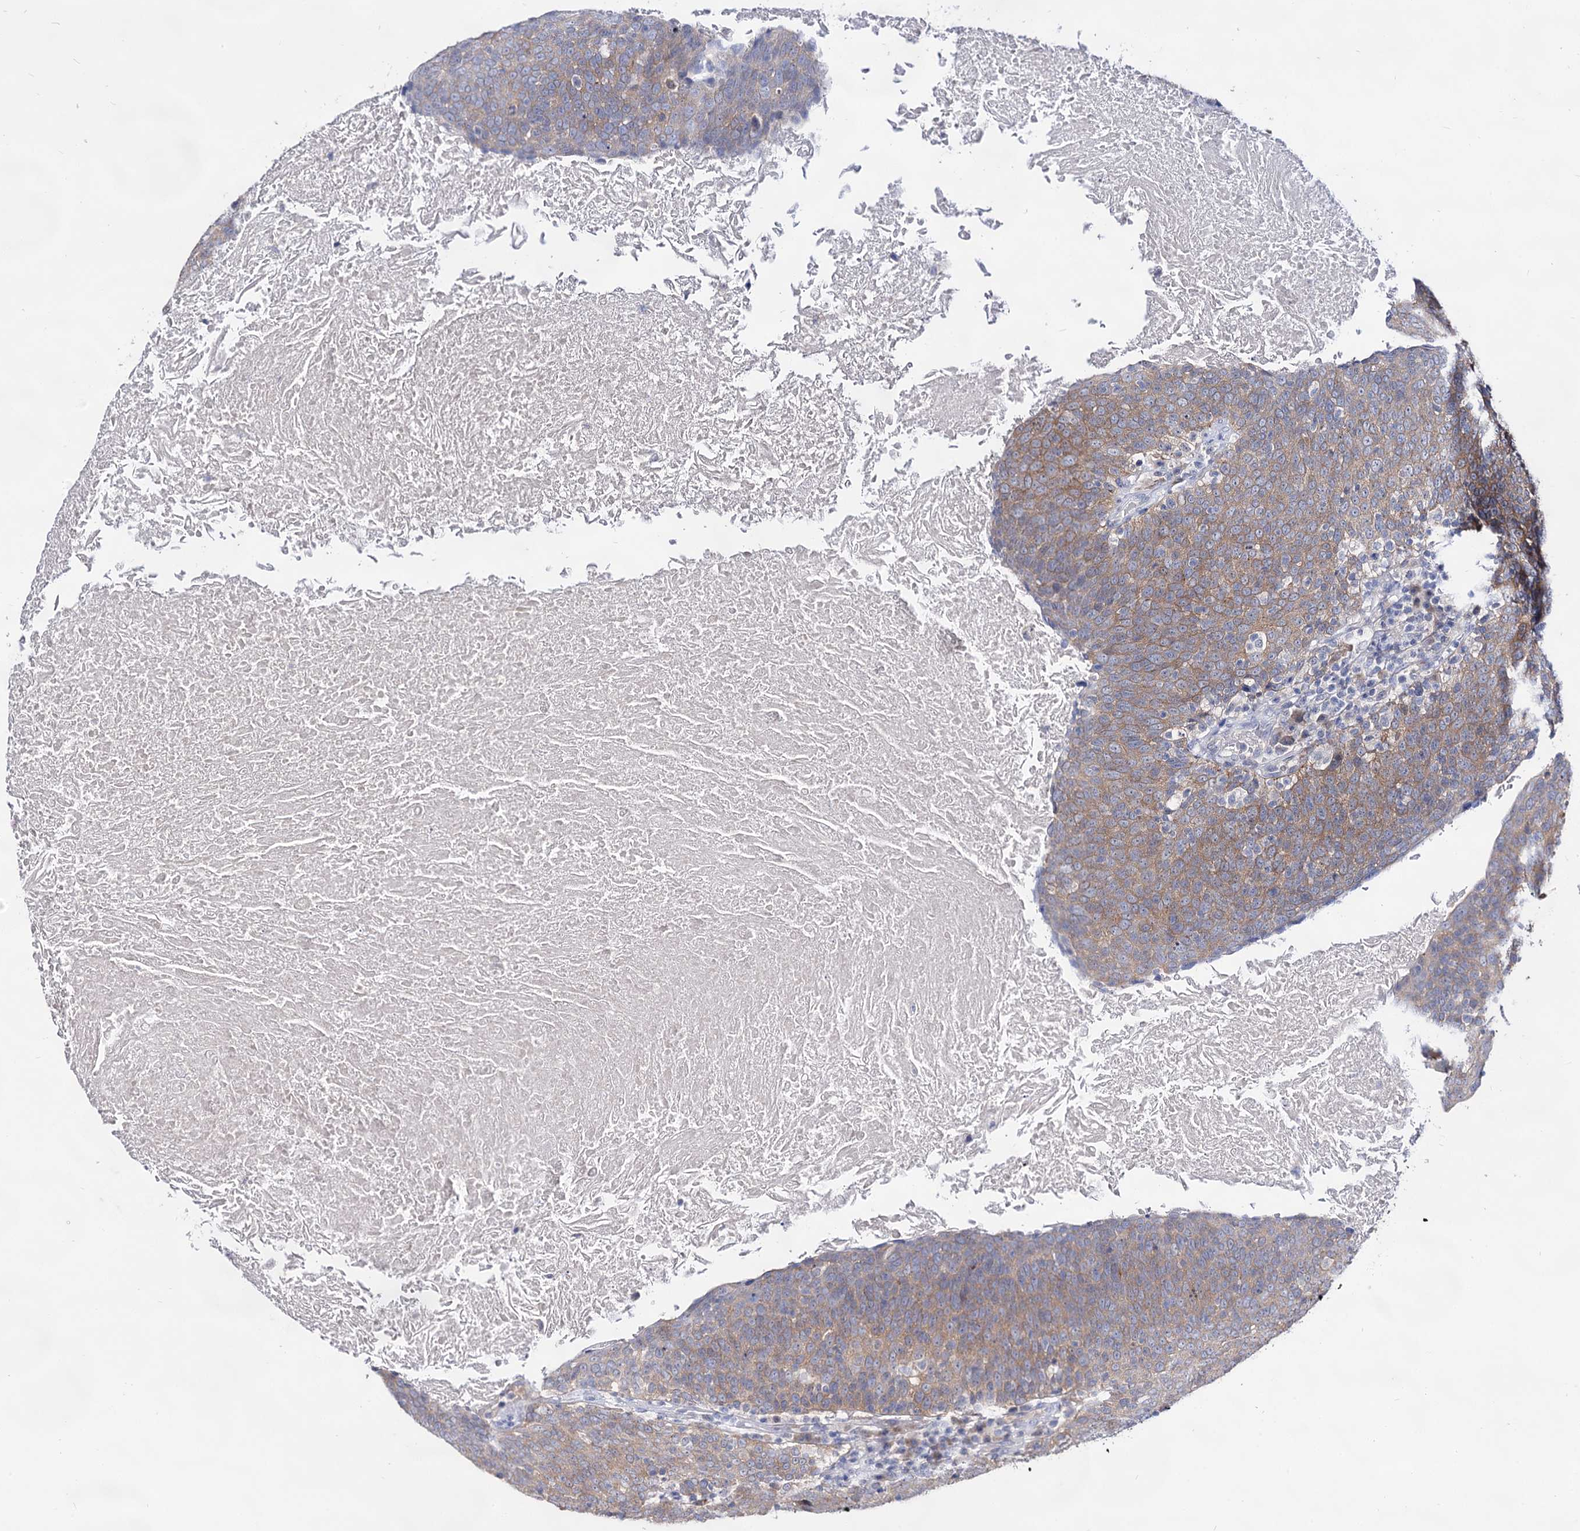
{"staining": {"intensity": "moderate", "quantity": ">75%", "location": "cytoplasmic/membranous"}, "tissue": "head and neck cancer", "cell_type": "Tumor cells", "image_type": "cancer", "snomed": [{"axis": "morphology", "description": "Squamous cell carcinoma, NOS"}, {"axis": "morphology", "description": "Squamous cell carcinoma, metastatic, NOS"}, {"axis": "topography", "description": "Lymph node"}, {"axis": "topography", "description": "Head-Neck"}], "caption": "The image demonstrates immunohistochemical staining of head and neck cancer. There is moderate cytoplasmic/membranous expression is present in approximately >75% of tumor cells.", "gene": "ARFIP2", "patient": {"sex": "male", "age": 62}}